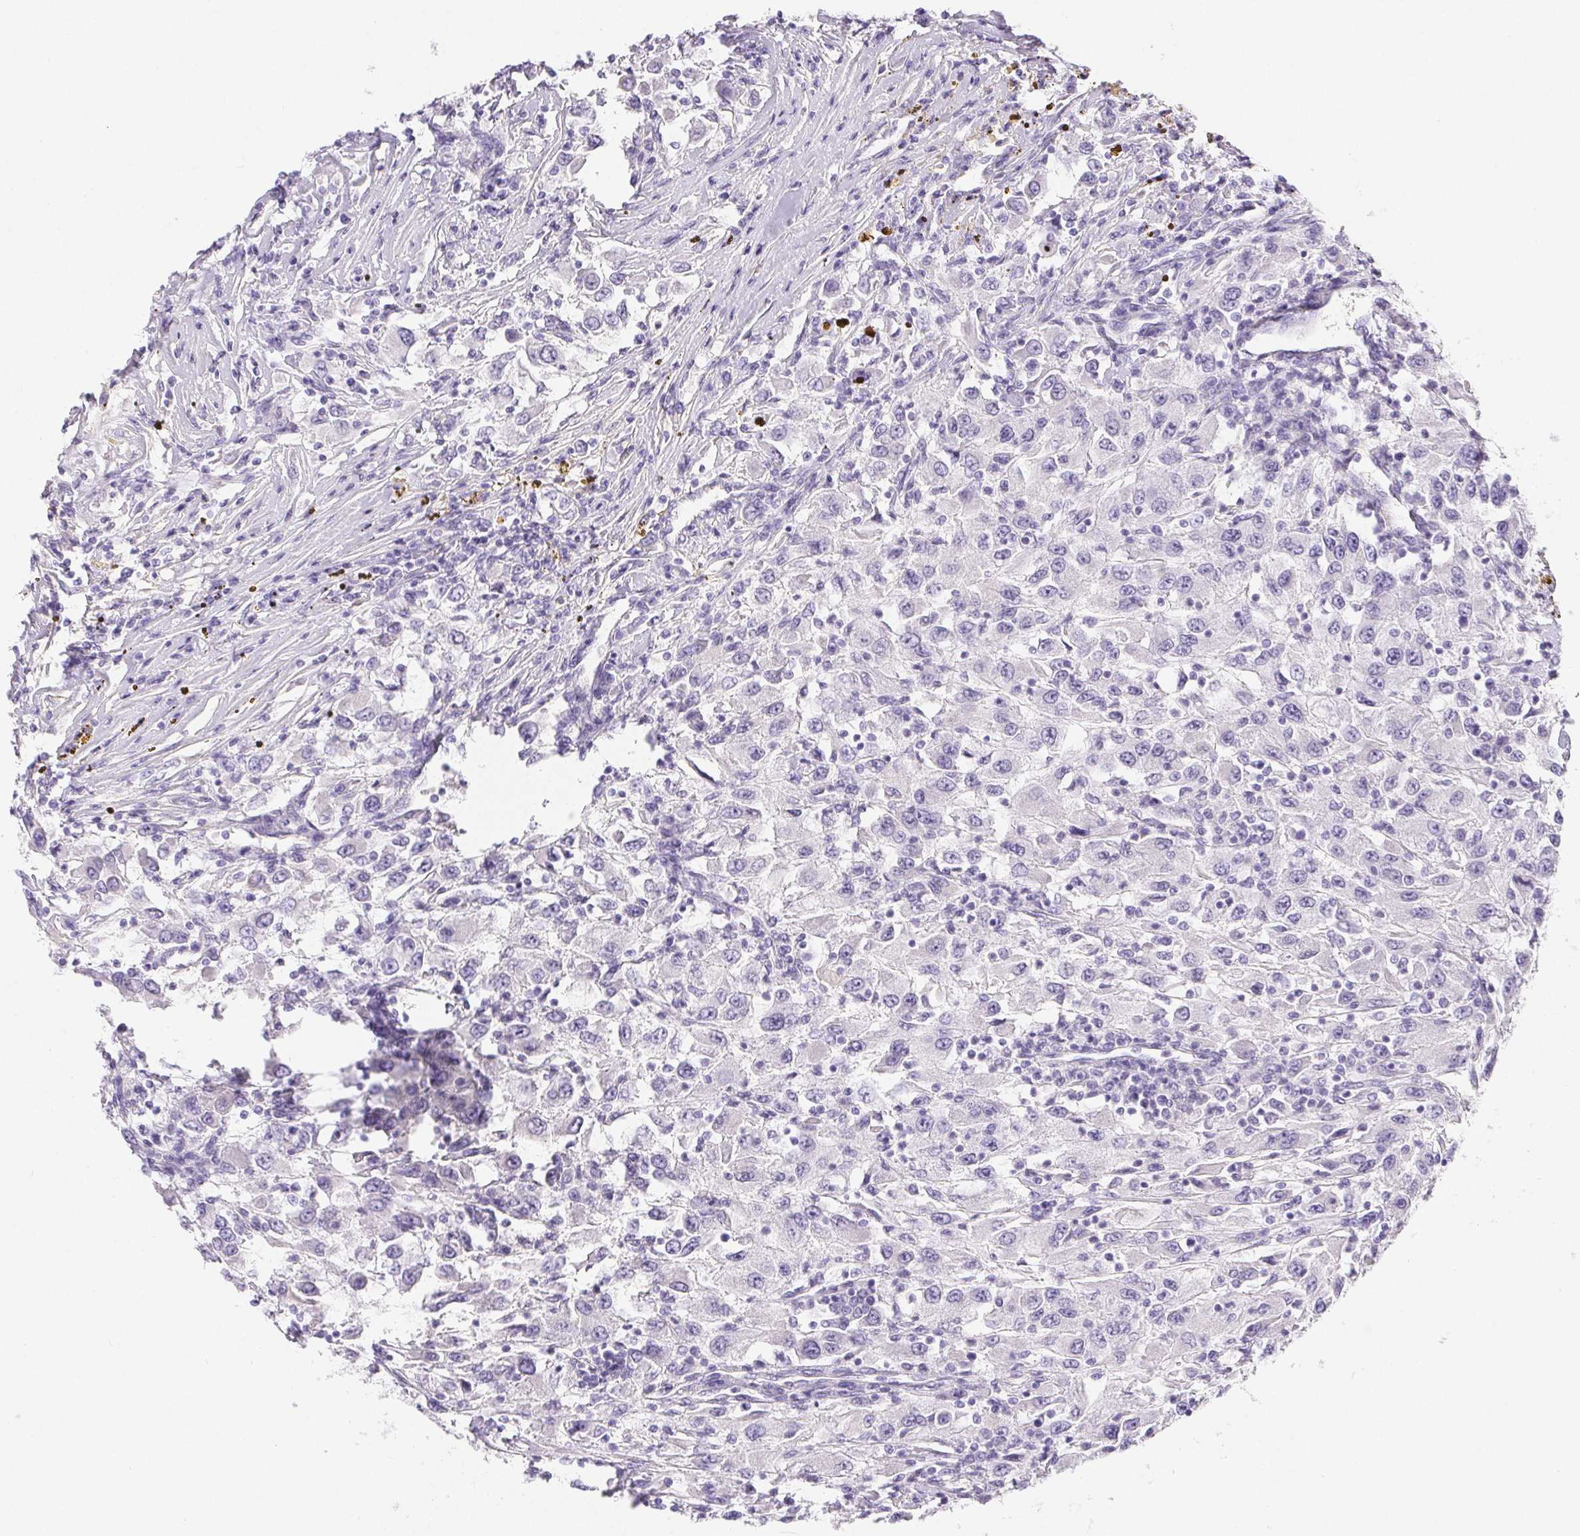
{"staining": {"intensity": "negative", "quantity": "none", "location": "none"}, "tissue": "renal cancer", "cell_type": "Tumor cells", "image_type": "cancer", "snomed": [{"axis": "morphology", "description": "Adenocarcinoma, NOS"}, {"axis": "topography", "description": "Kidney"}], "caption": "The photomicrograph demonstrates no significant staining in tumor cells of renal cancer. Nuclei are stained in blue.", "gene": "PNLIP", "patient": {"sex": "female", "age": 67}}